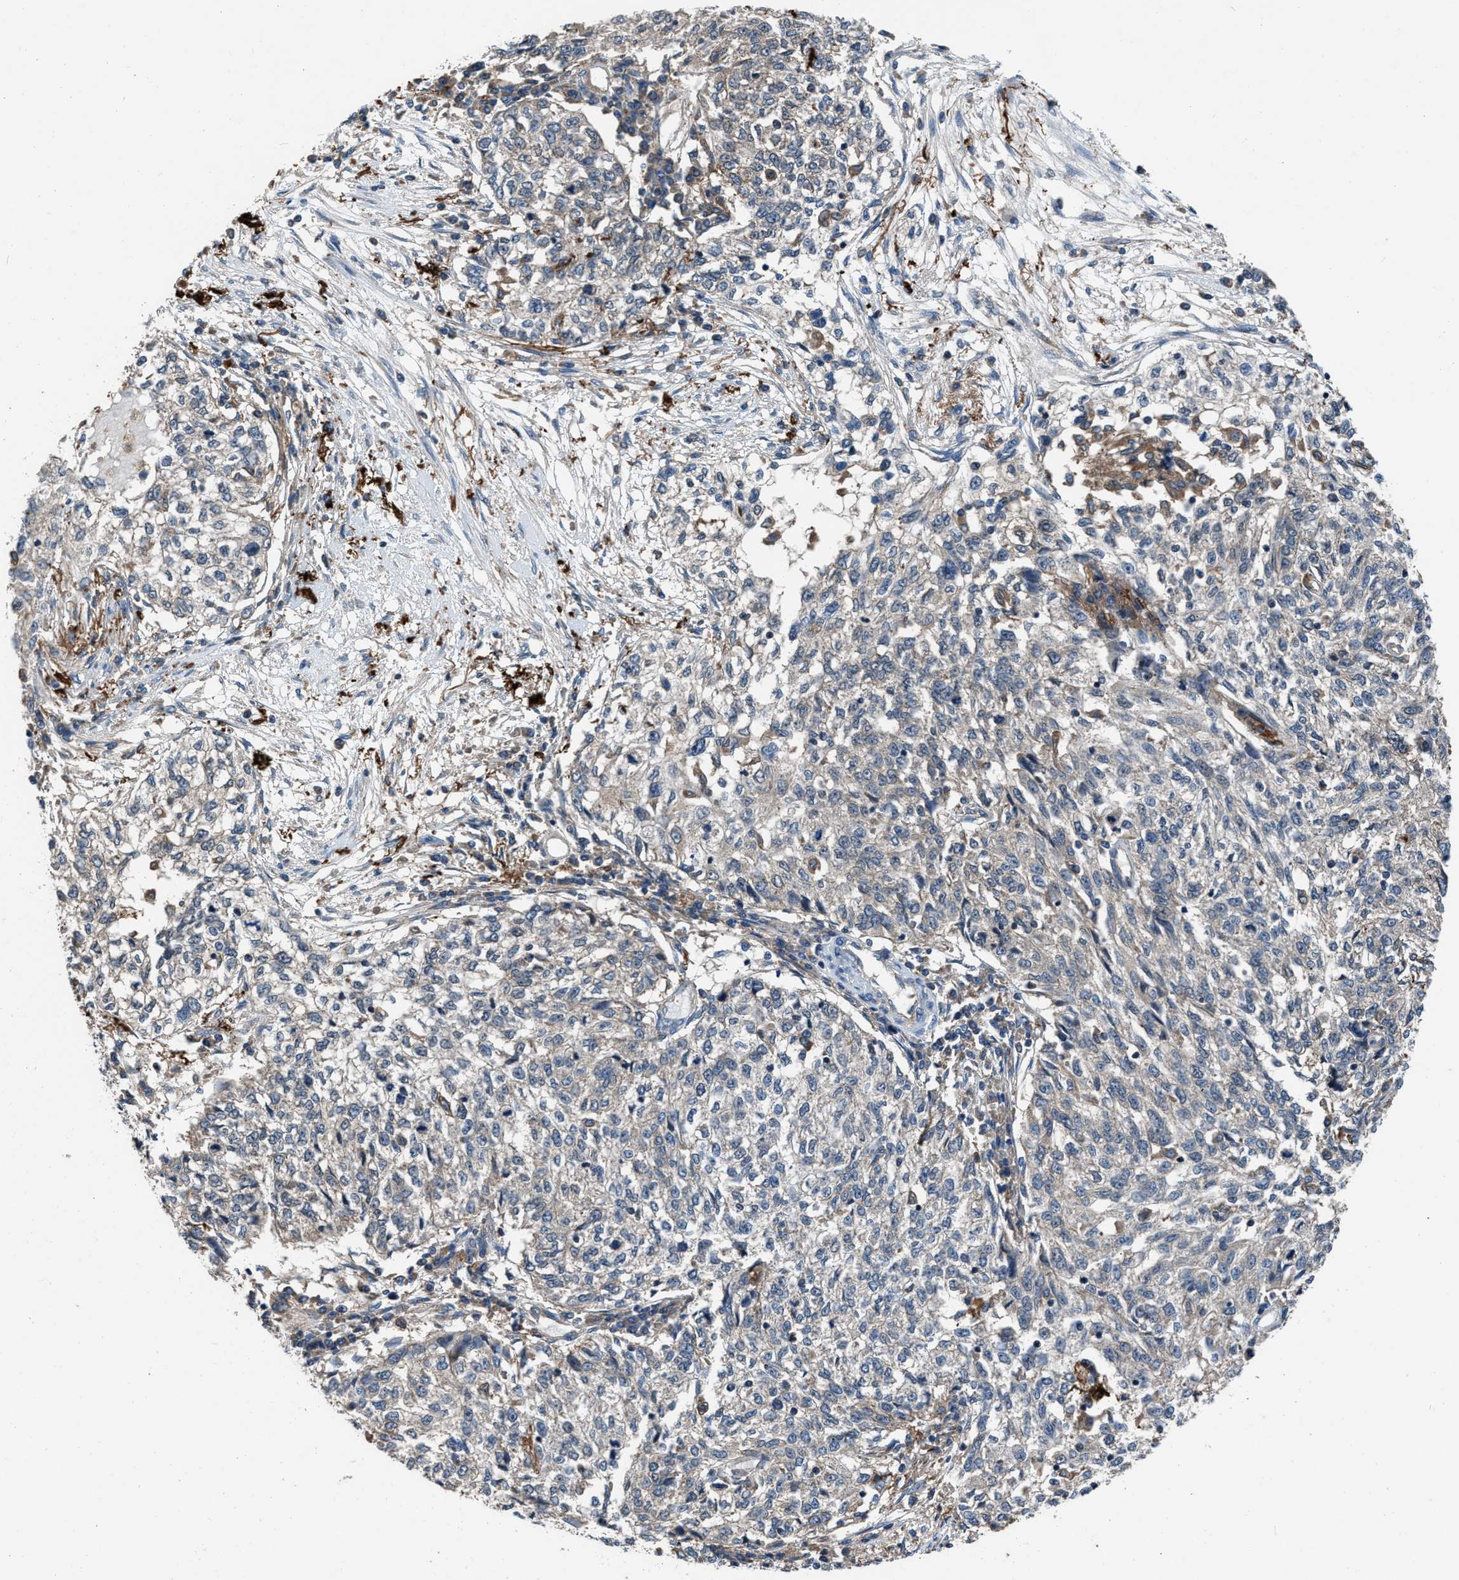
{"staining": {"intensity": "weak", "quantity": "<25%", "location": "cytoplasmic/membranous"}, "tissue": "cervical cancer", "cell_type": "Tumor cells", "image_type": "cancer", "snomed": [{"axis": "morphology", "description": "Squamous cell carcinoma, NOS"}, {"axis": "topography", "description": "Cervix"}], "caption": "Photomicrograph shows no protein staining in tumor cells of cervical squamous cell carcinoma tissue. Brightfield microscopy of immunohistochemistry (IHC) stained with DAB (brown) and hematoxylin (blue), captured at high magnification.", "gene": "USP25", "patient": {"sex": "female", "age": 57}}